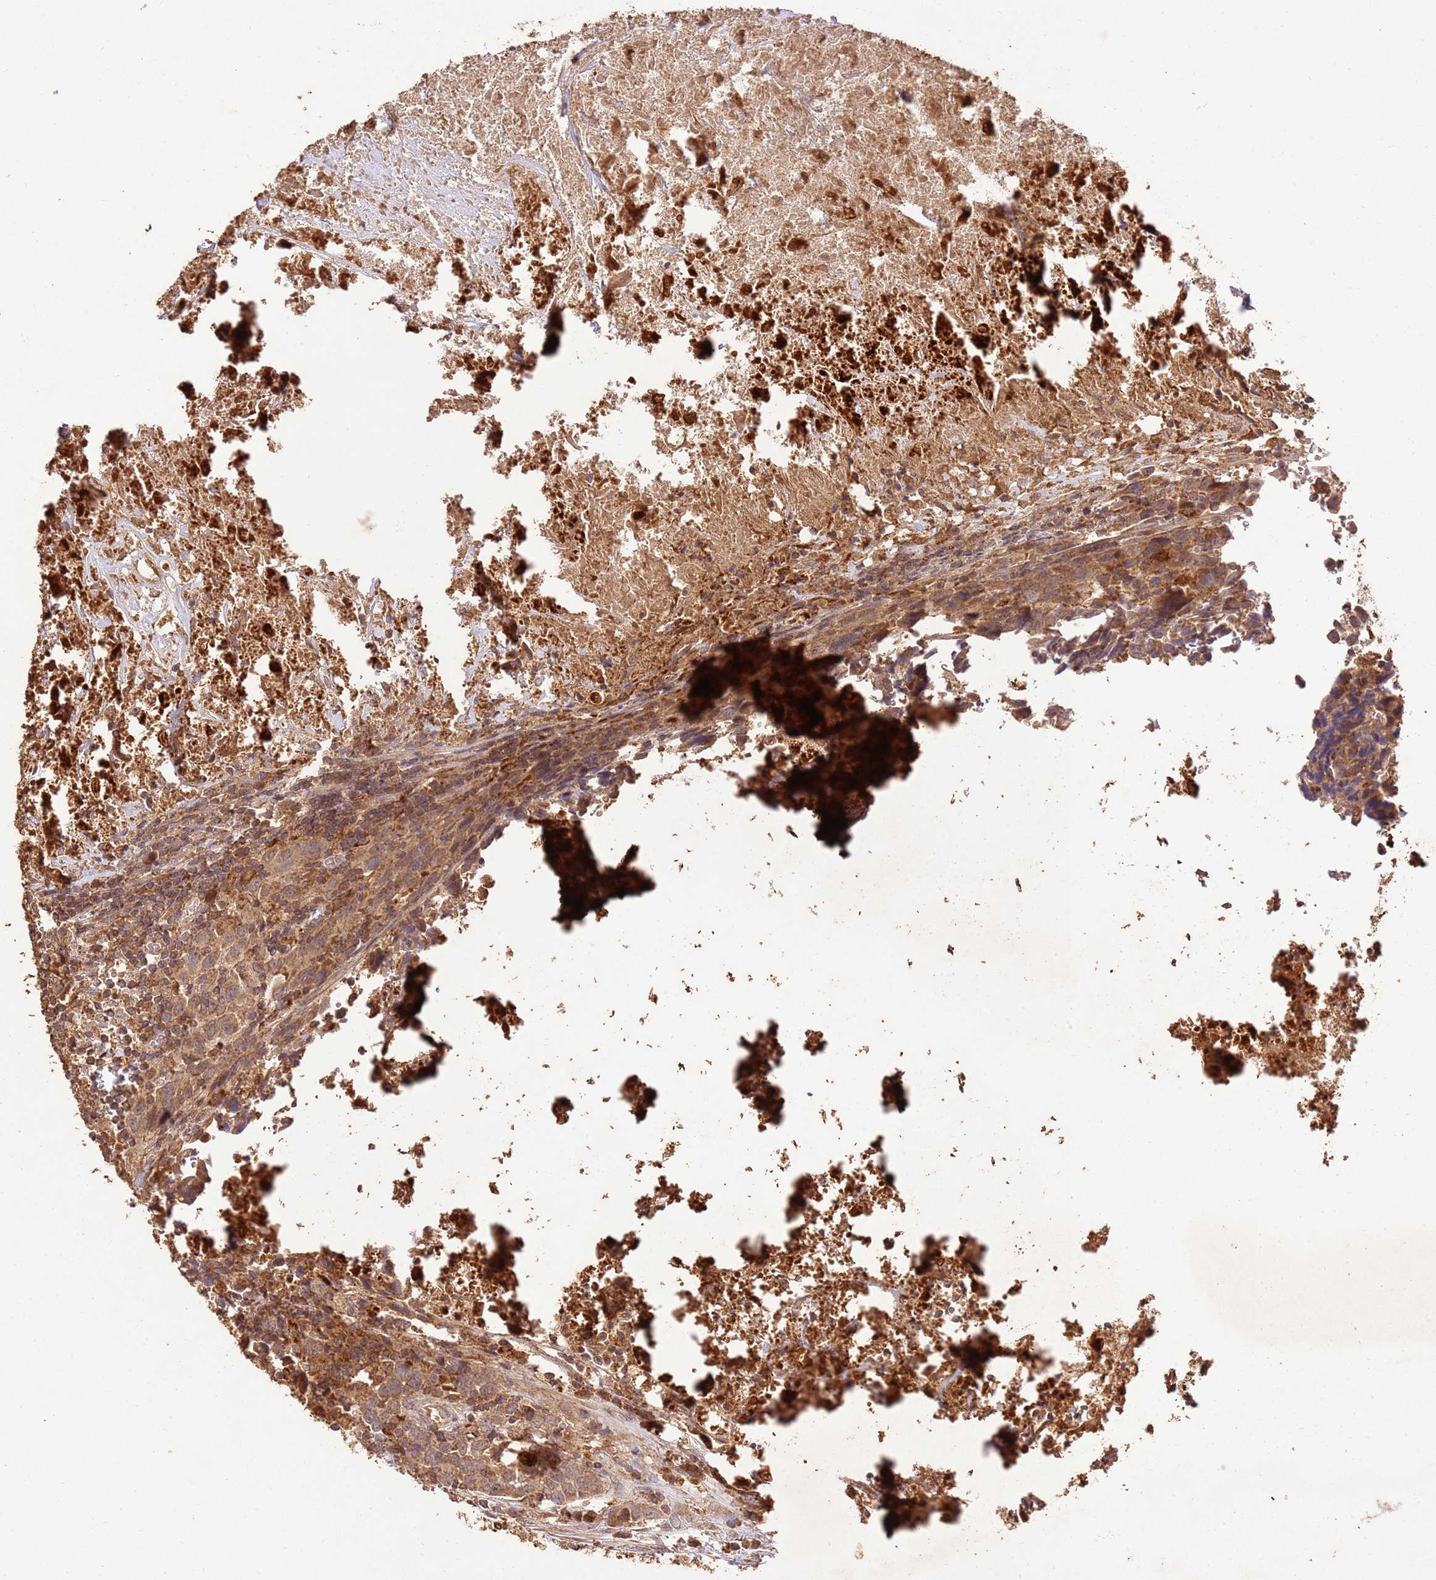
{"staining": {"intensity": "moderate", "quantity": ">75%", "location": "cytoplasmic/membranous"}, "tissue": "urothelial cancer", "cell_type": "Tumor cells", "image_type": "cancer", "snomed": [{"axis": "morphology", "description": "Urothelial carcinoma, High grade"}, {"axis": "topography", "description": "Urinary bladder"}], "caption": "This micrograph reveals immunohistochemistry staining of urothelial cancer, with medium moderate cytoplasmic/membranous positivity in about >75% of tumor cells.", "gene": "LRRC28", "patient": {"sex": "male", "age": 61}}